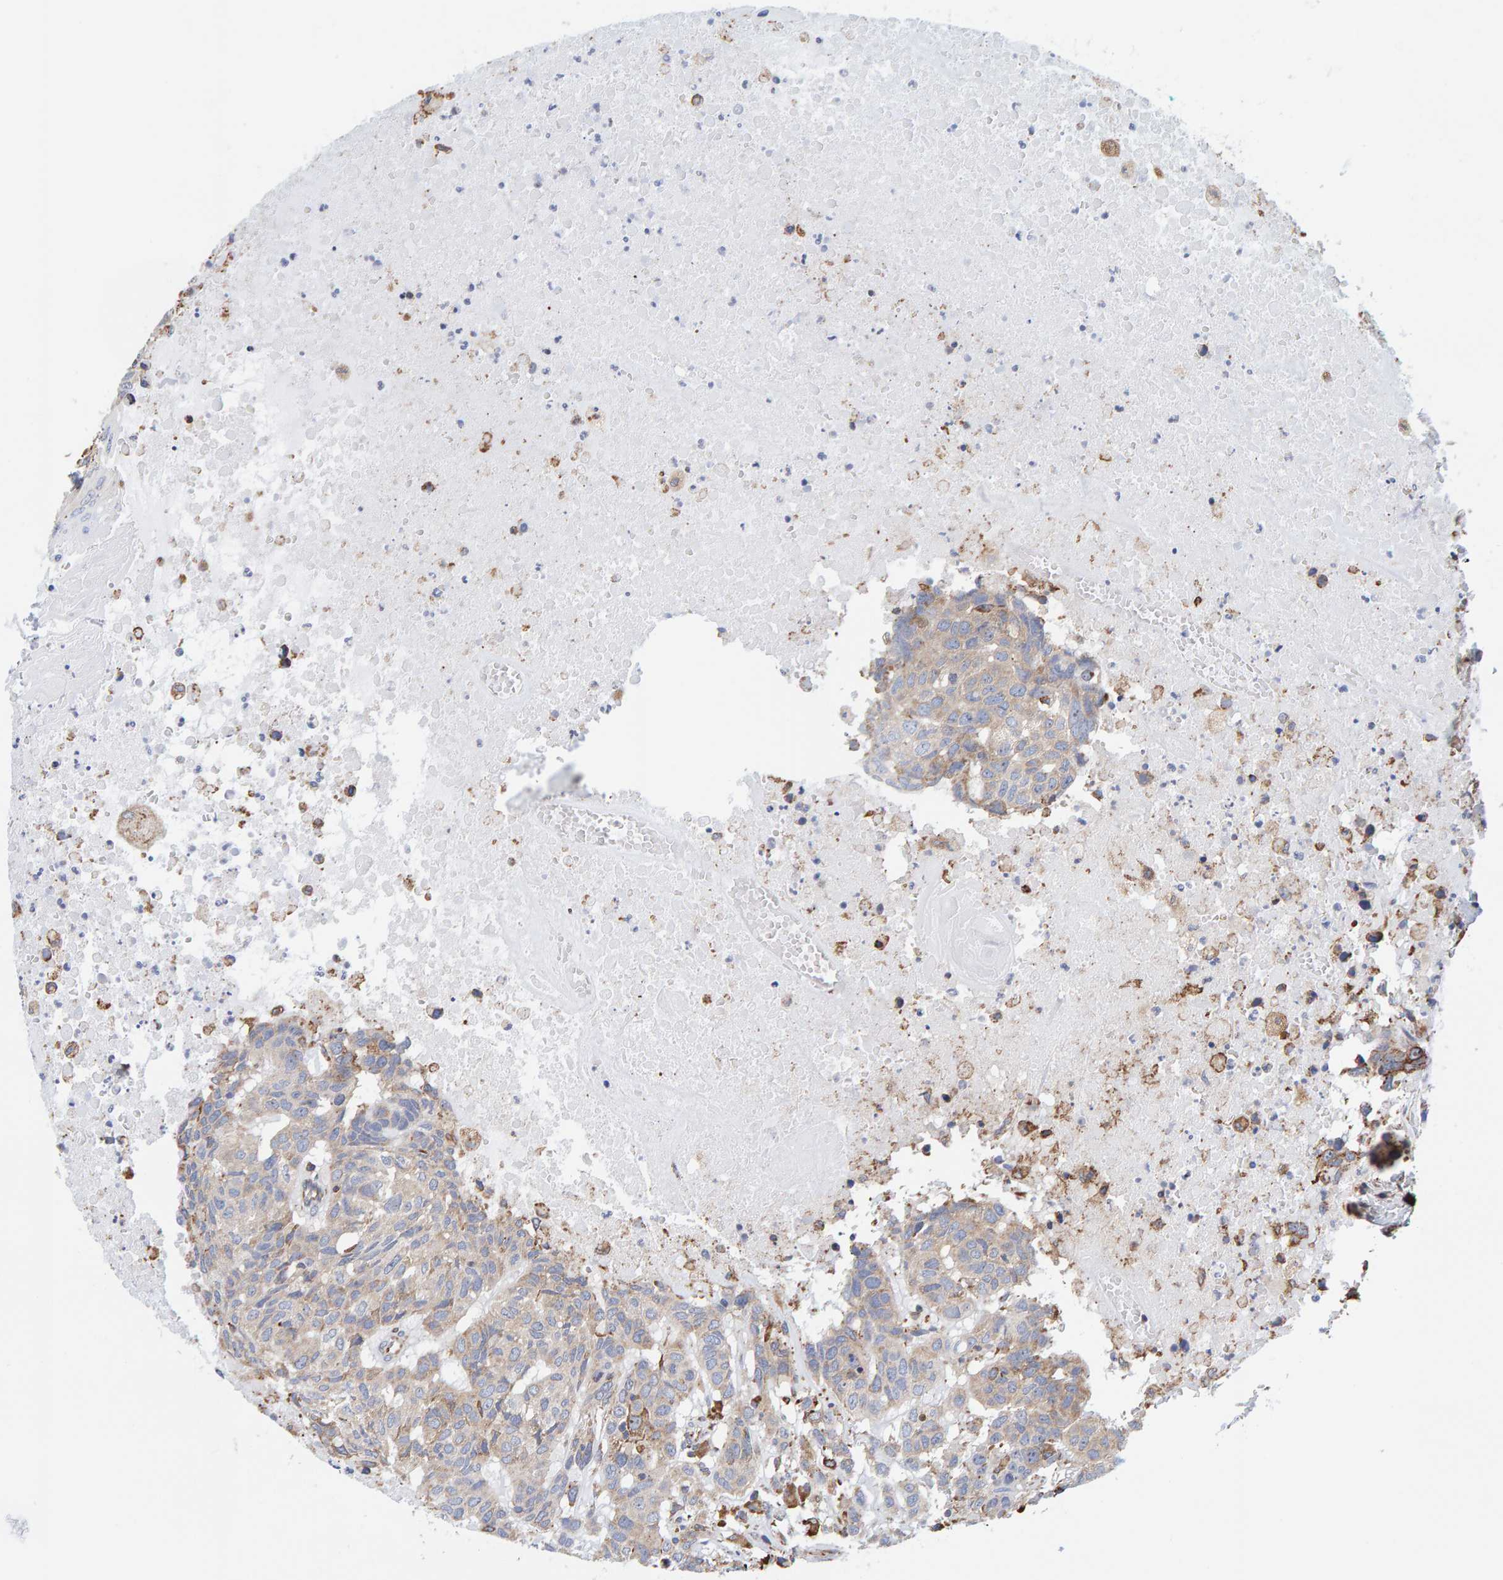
{"staining": {"intensity": "weak", "quantity": "25%-75%", "location": "cytoplasmic/membranous"}, "tissue": "head and neck cancer", "cell_type": "Tumor cells", "image_type": "cancer", "snomed": [{"axis": "morphology", "description": "Squamous cell carcinoma, NOS"}, {"axis": "topography", "description": "Head-Neck"}], "caption": "Immunohistochemical staining of head and neck cancer (squamous cell carcinoma) exhibits weak cytoplasmic/membranous protein expression in about 25%-75% of tumor cells.", "gene": "SGPL1", "patient": {"sex": "male", "age": 66}}